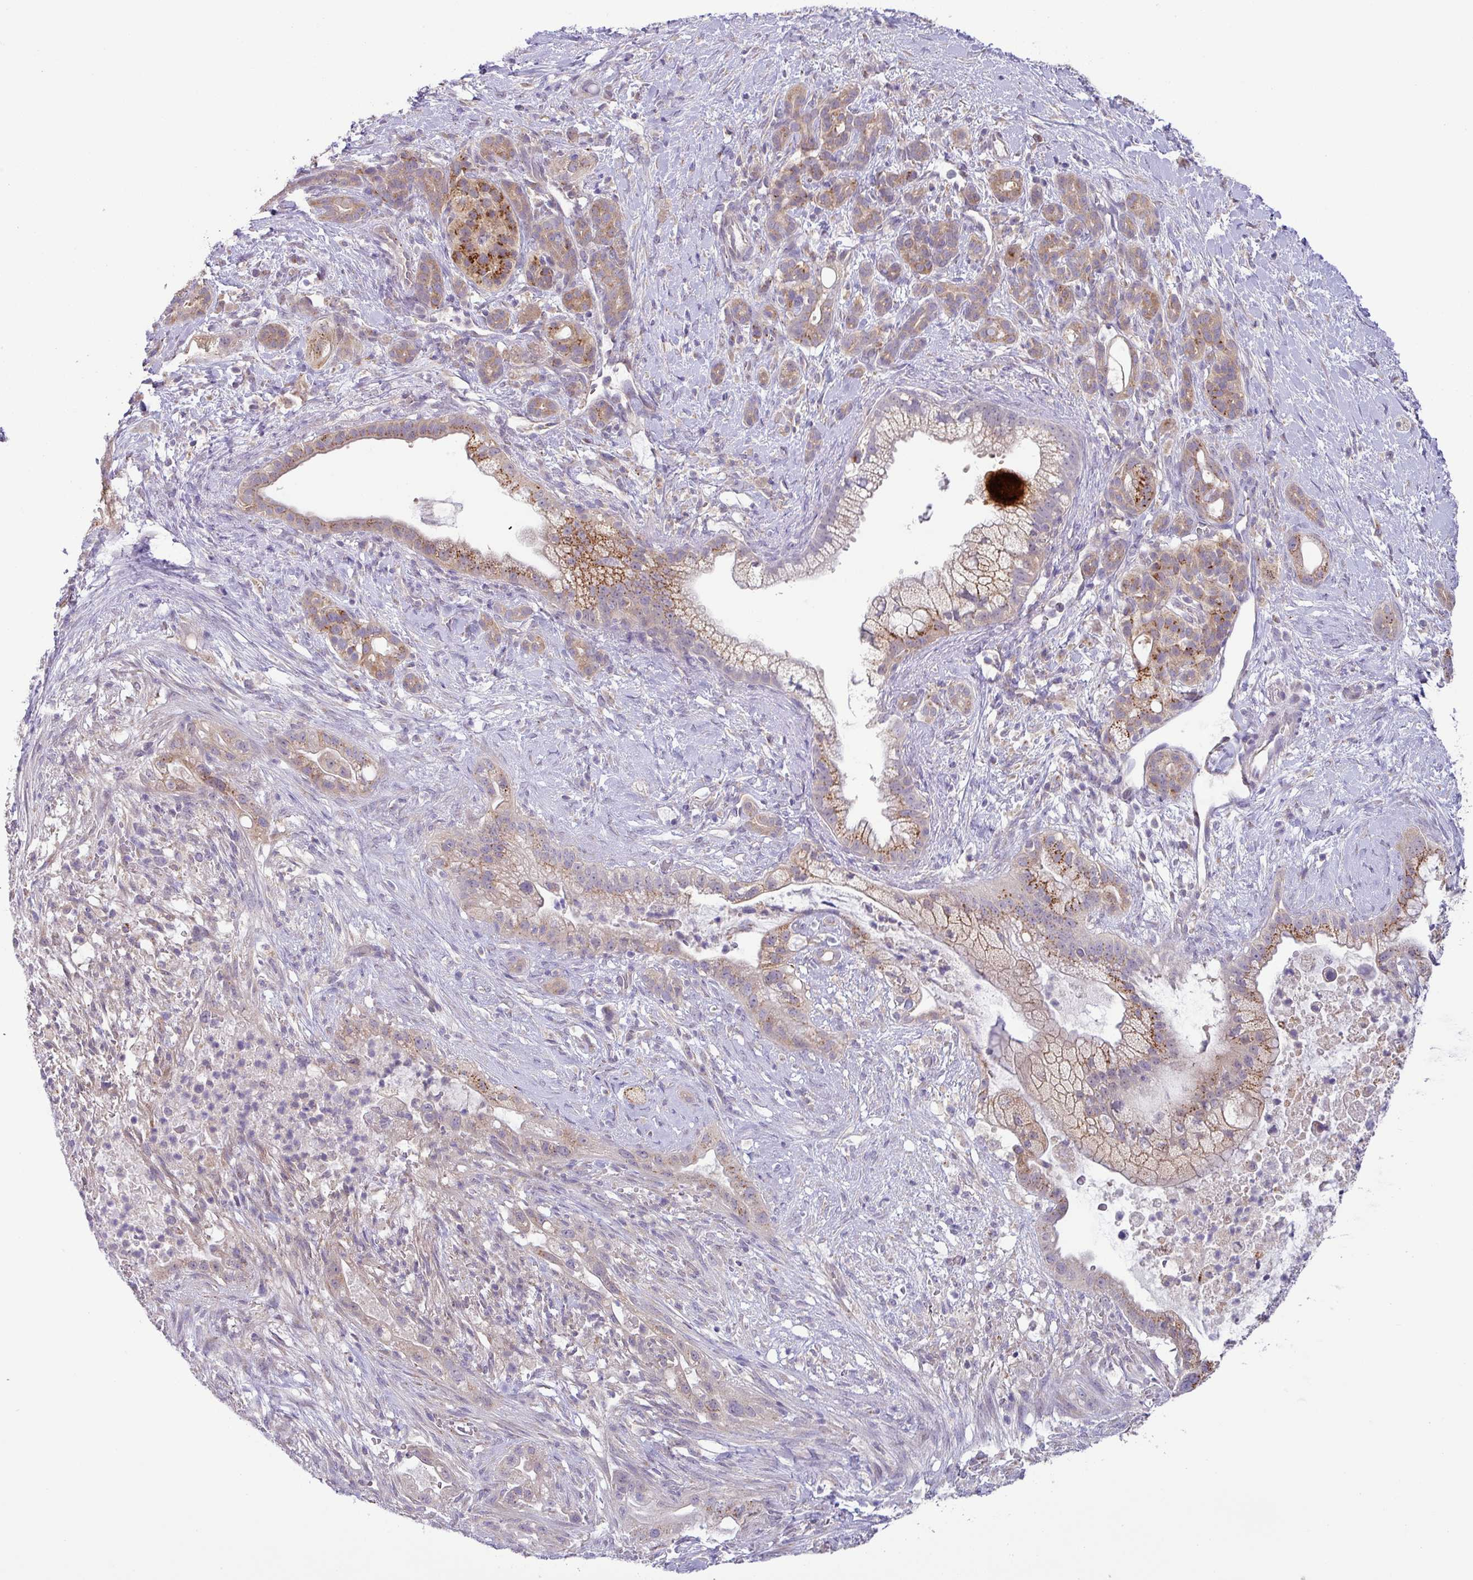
{"staining": {"intensity": "moderate", "quantity": "25%-75%", "location": "cytoplasmic/membranous"}, "tissue": "pancreatic cancer", "cell_type": "Tumor cells", "image_type": "cancer", "snomed": [{"axis": "morphology", "description": "Adenocarcinoma, NOS"}, {"axis": "topography", "description": "Pancreas"}], "caption": "The image demonstrates a brown stain indicating the presence of a protein in the cytoplasmic/membranous of tumor cells in adenocarcinoma (pancreatic).", "gene": "GALNT12", "patient": {"sex": "male", "age": 44}}